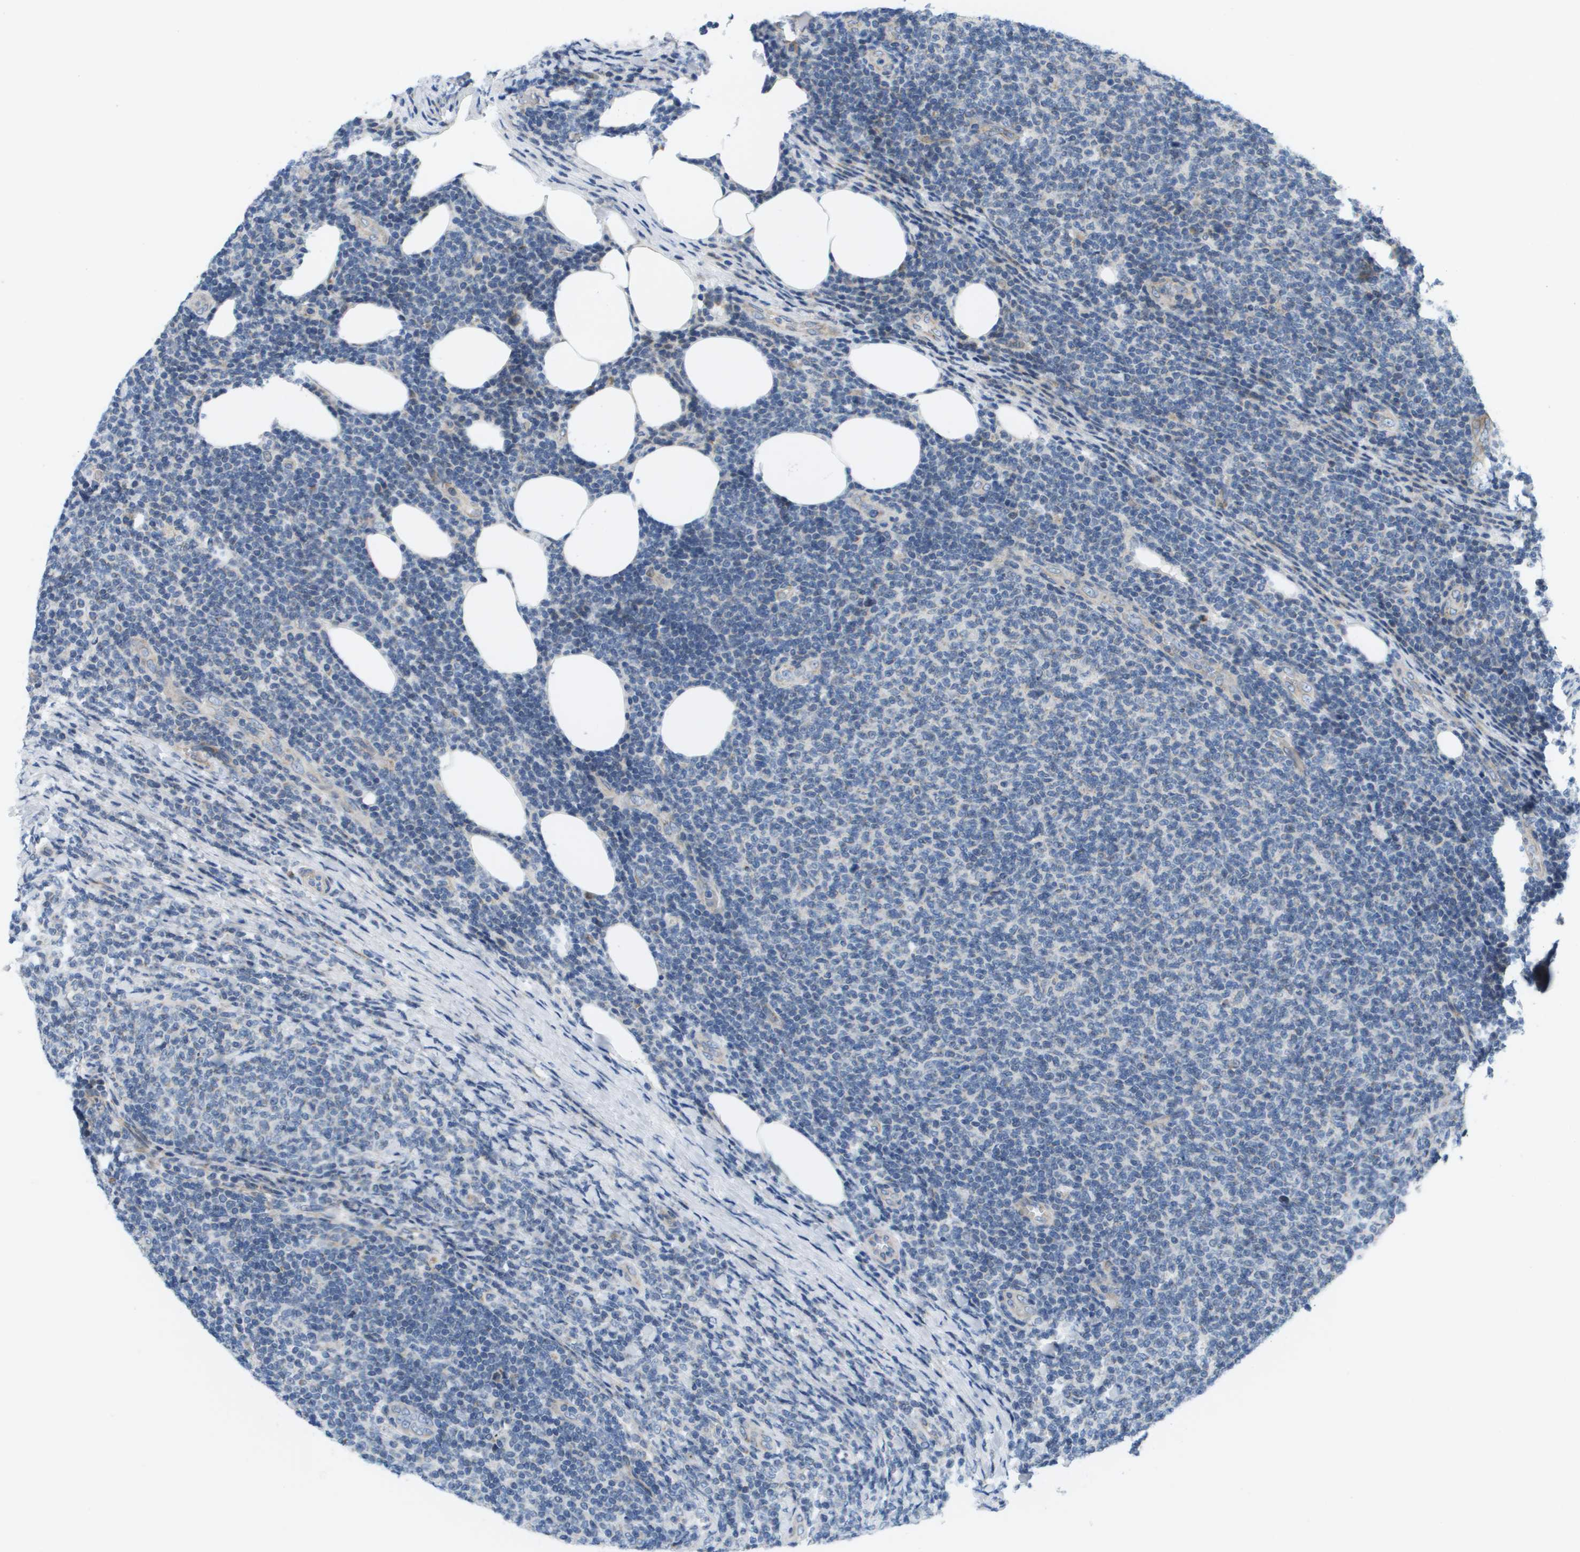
{"staining": {"intensity": "negative", "quantity": "none", "location": "none"}, "tissue": "lymphoma", "cell_type": "Tumor cells", "image_type": "cancer", "snomed": [{"axis": "morphology", "description": "Malignant lymphoma, non-Hodgkin's type, Low grade"}, {"axis": "topography", "description": "Lymph node"}], "caption": "Histopathology image shows no protein expression in tumor cells of malignant lymphoma, non-Hodgkin's type (low-grade) tissue.", "gene": "KRT23", "patient": {"sex": "male", "age": 66}}